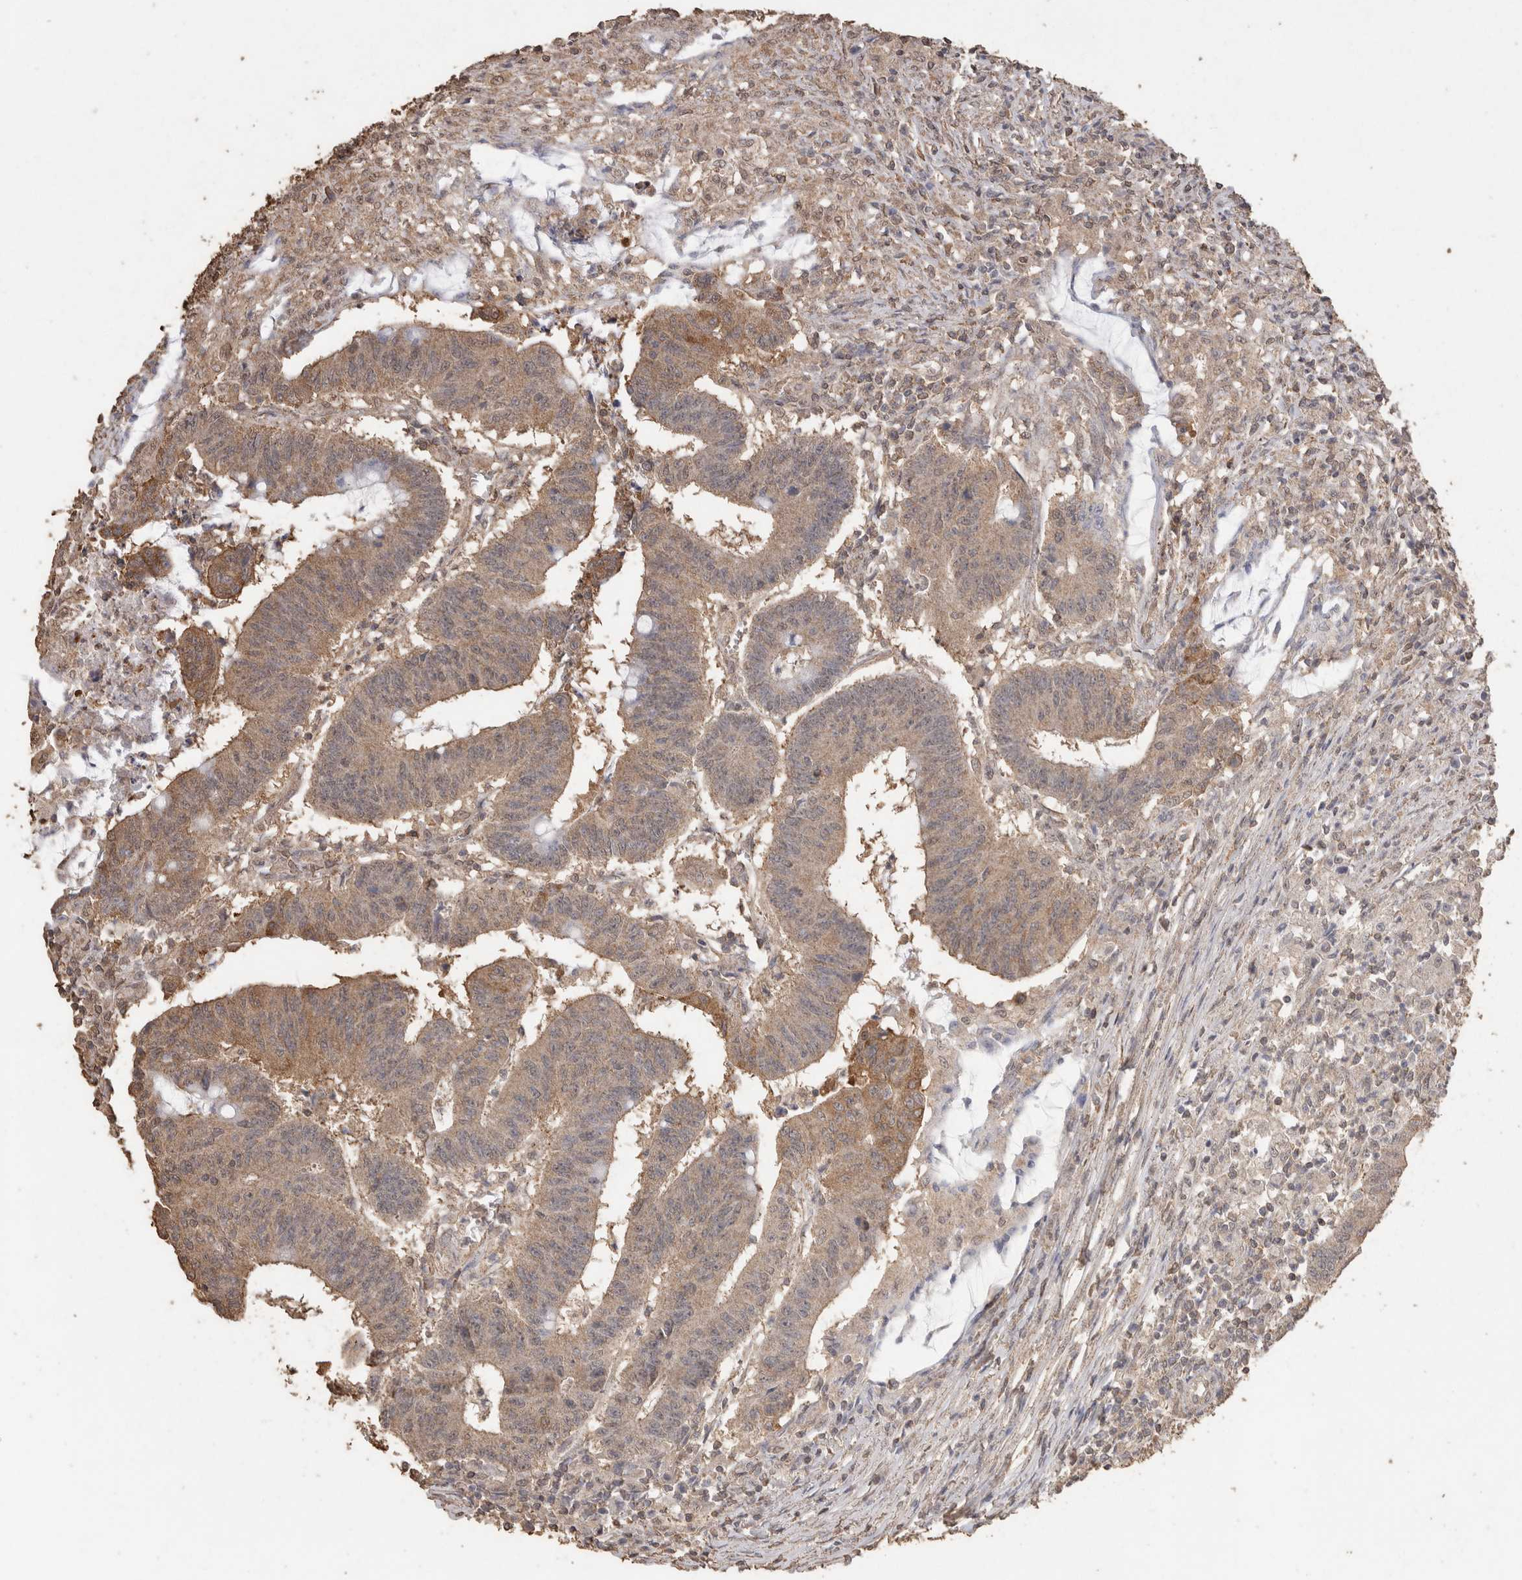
{"staining": {"intensity": "weak", "quantity": ">75%", "location": "cytoplasmic/membranous"}, "tissue": "colorectal cancer", "cell_type": "Tumor cells", "image_type": "cancer", "snomed": [{"axis": "morphology", "description": "Adenocarcinoma, NOS"}, {"axis": "topography", "description": "Colon"}], "caption": "Immunohistochemistry (IHC) photomicrograph of neoplastic tissue: human adenocarcinoma (colorectal) stained using IHC exhibits low levels of weak protein expression localized specifically in the cytoplasmic/membranous of tumor cells, appearing as a cytoplasmic/membranous brown color.", "gene": "CX3CL1", "patient": {"sex": "male", "age": 45}}